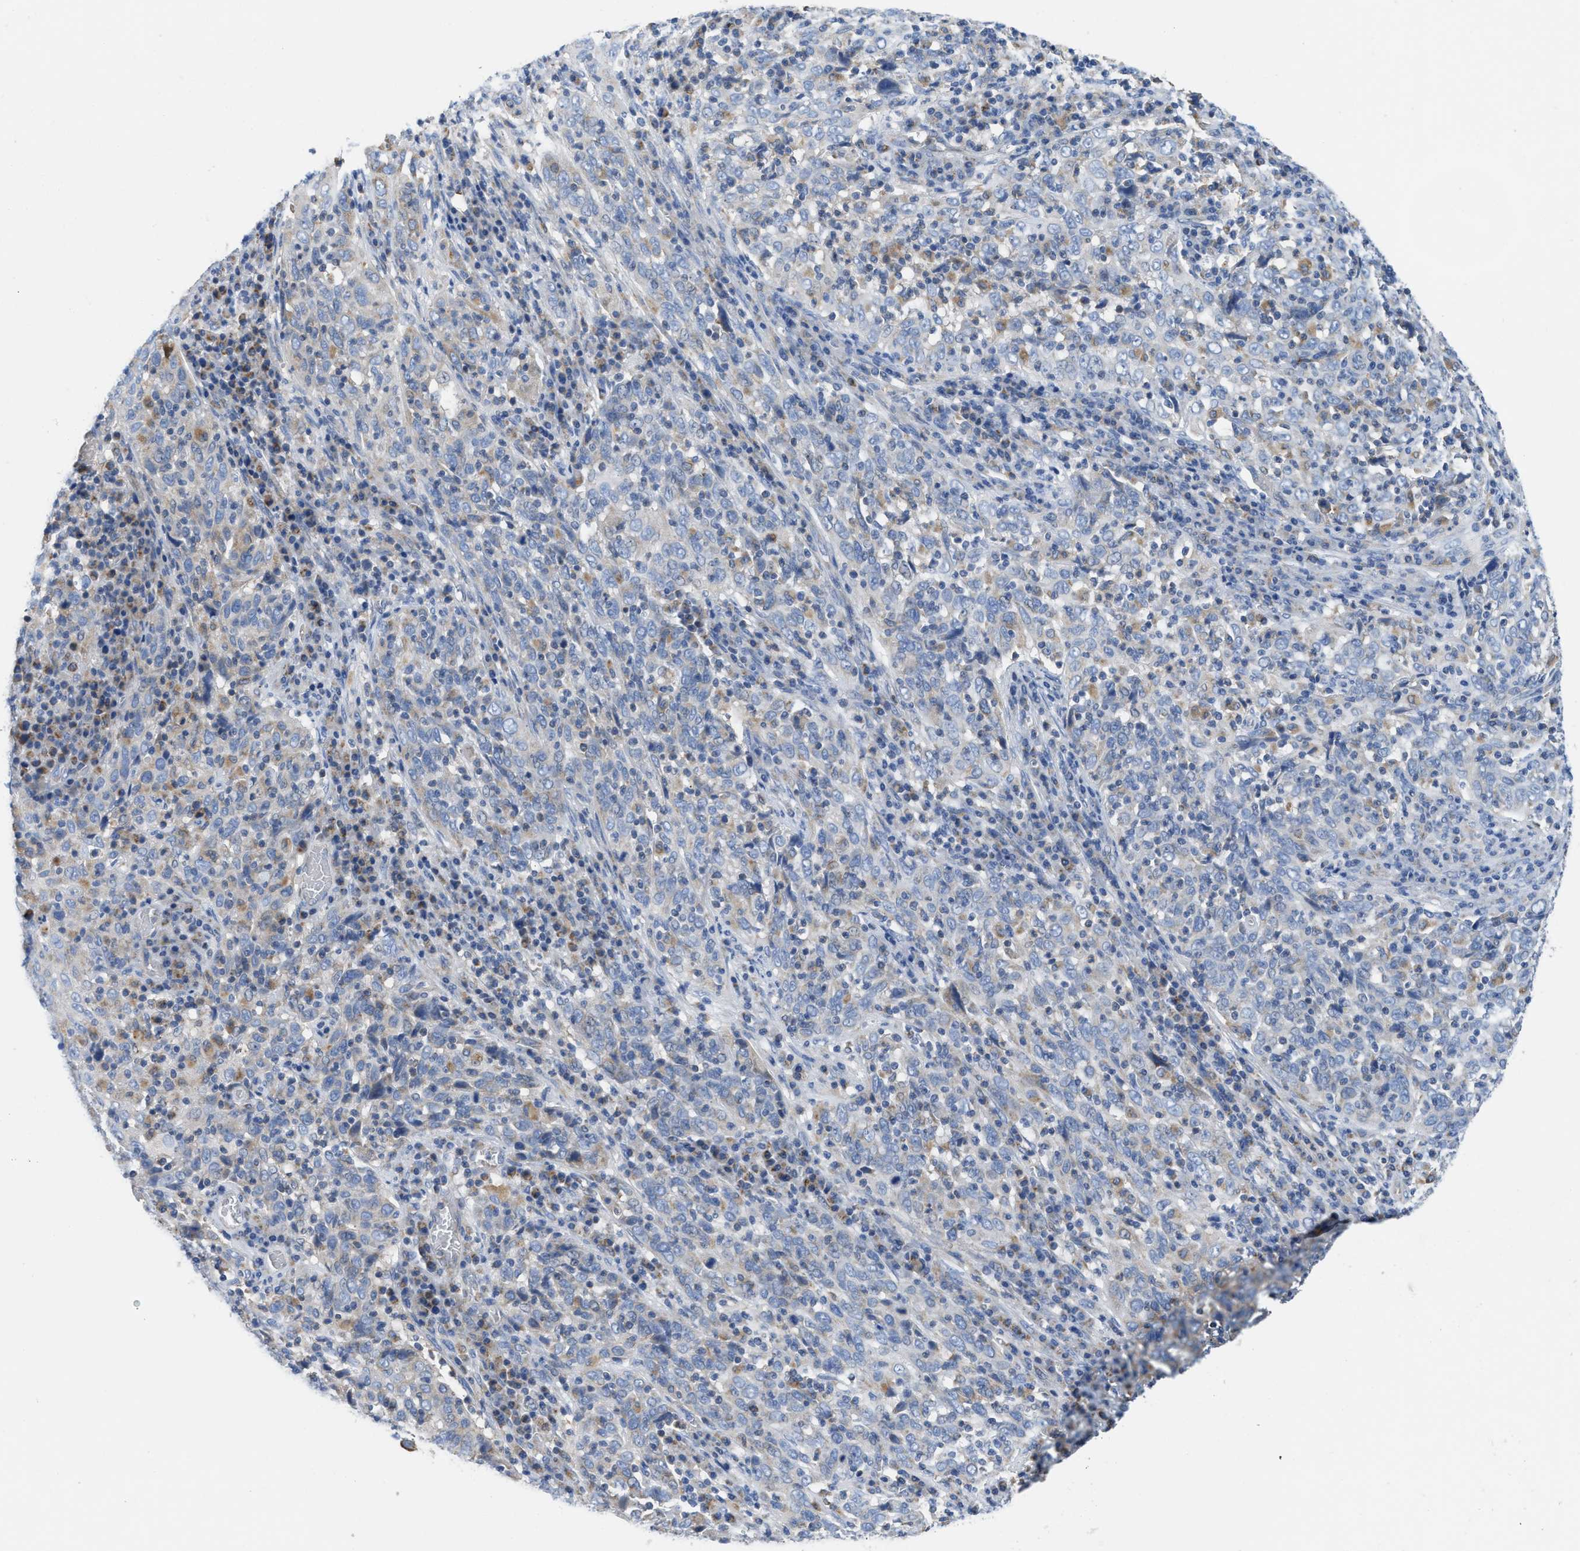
{"staining": {"intensity": "weak", "quantity": "<25%", "location": "cytoplasmic/membranous"}, "tissue": "cervical cancer", "cell_type": "Tumor cells", "image_type": "cancer", "snomed": [{"axis": "morphology", "description": "Squamous cell carcinoma, NOS"}, {"axis": "topography", "description": "Cervix"}], "caption": "A high-resolution photomicrograph shows immunohistochemistry (IHC) staining of cervical cancer (squamous cell carcinoma), which displays no significant expression in tumor cells.", "gene": "SLC25A13", "patient": {"sex": "female", "age": 46}}